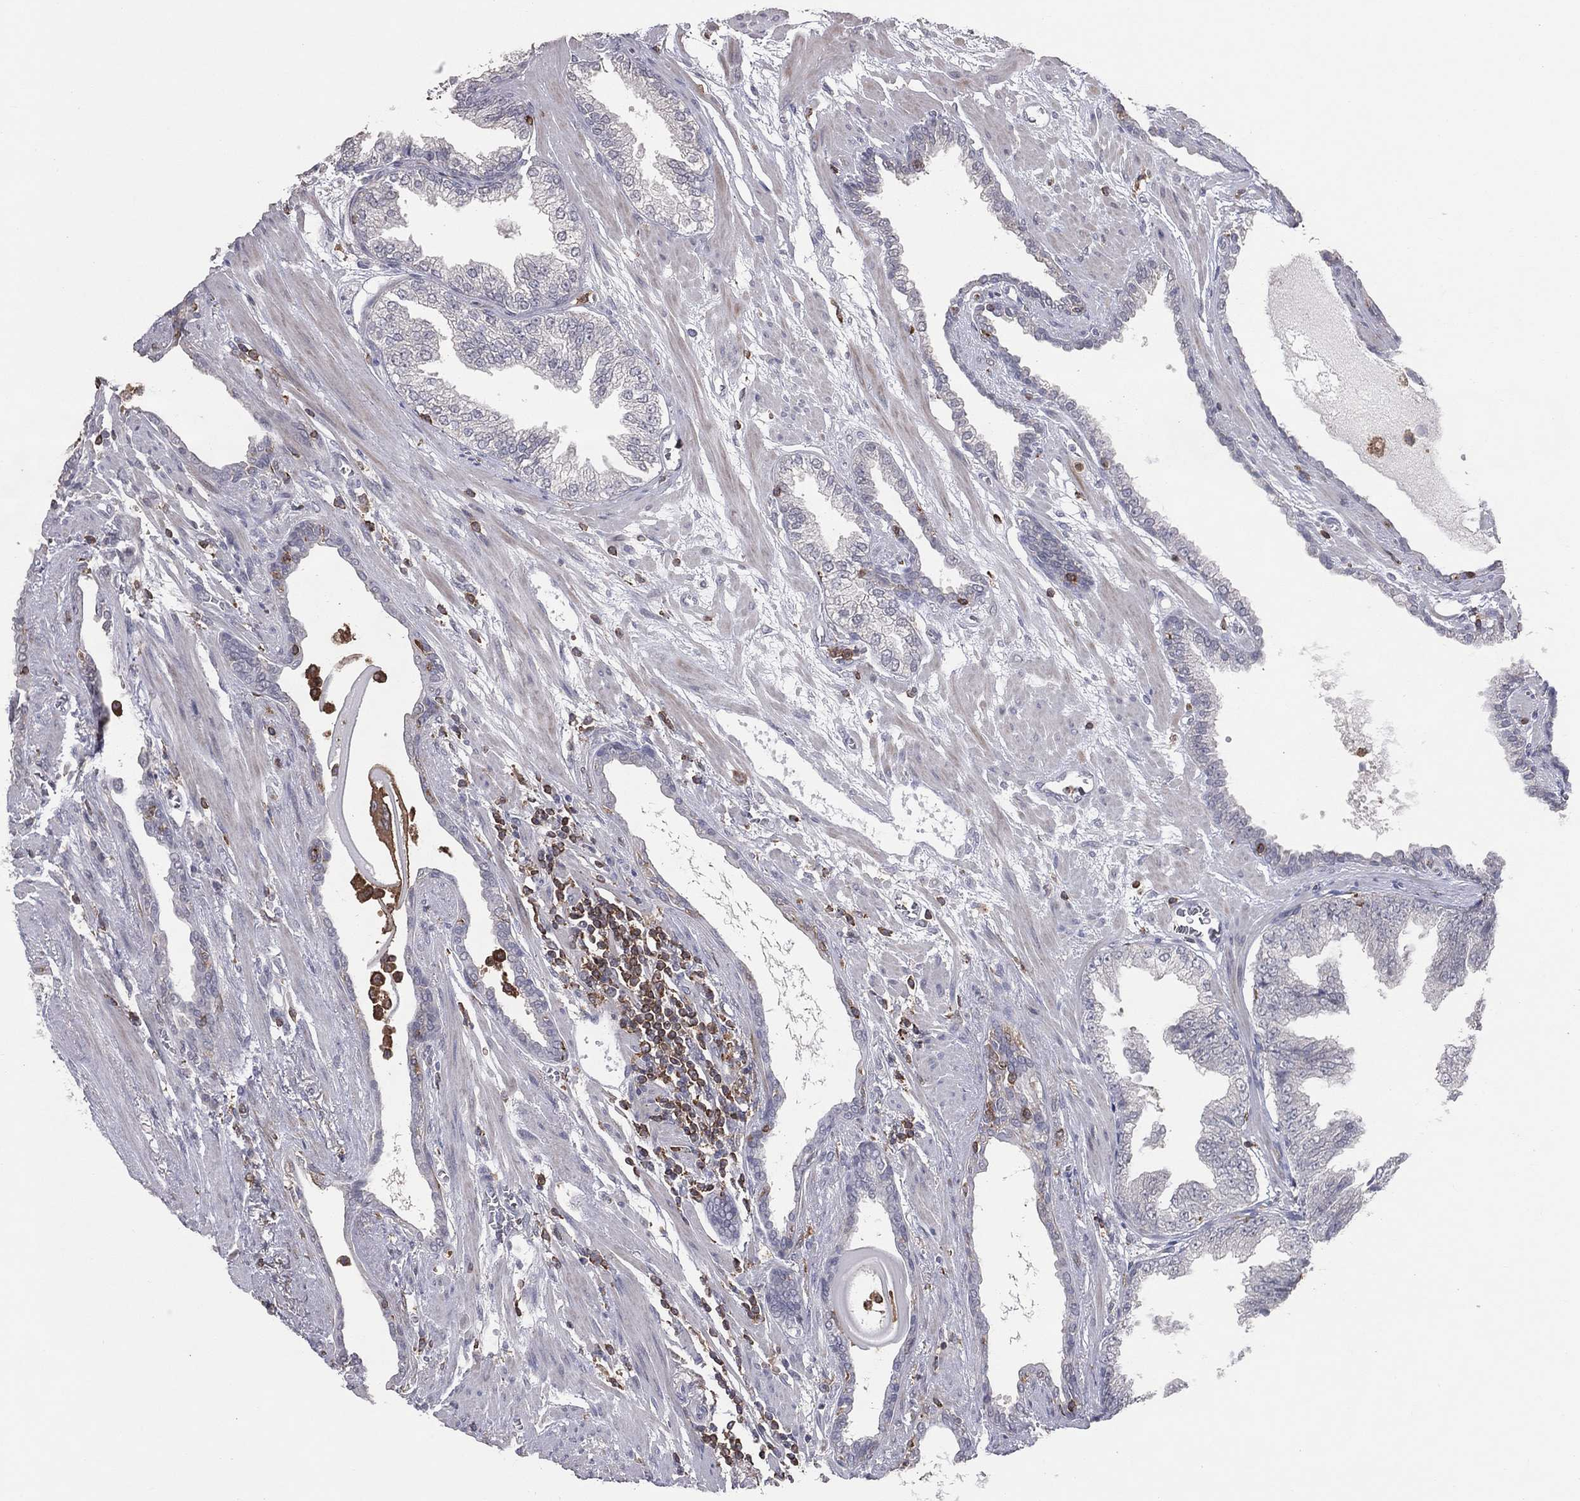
{"staining": {"intensity": "negative", "quantity": "none", "location": "none"}, "tissue": "prostate cancer", "cell_type": "Tumor cells", "image_type": "cancer", "snomed": [{"axis": "morphology", "description": "Adenocarcinoma, Low grade"}, {"axis": "topography", "description": "Prostate"}], "caption": "High magnification brightfield microscopy of low-grade adenocarcinoma (prostate) stained with DAB (3,3'-diaminobenzidine) (brown) and counterstained with hematoxylin (blue): tumor cells show no significant staining. (Brightfield microscopy of DAB (3,3'-diaminobenzidine) IHC at high magnification).", "gene": "PSTPIP1", "patient": {"sex": "male", "age": 69}}